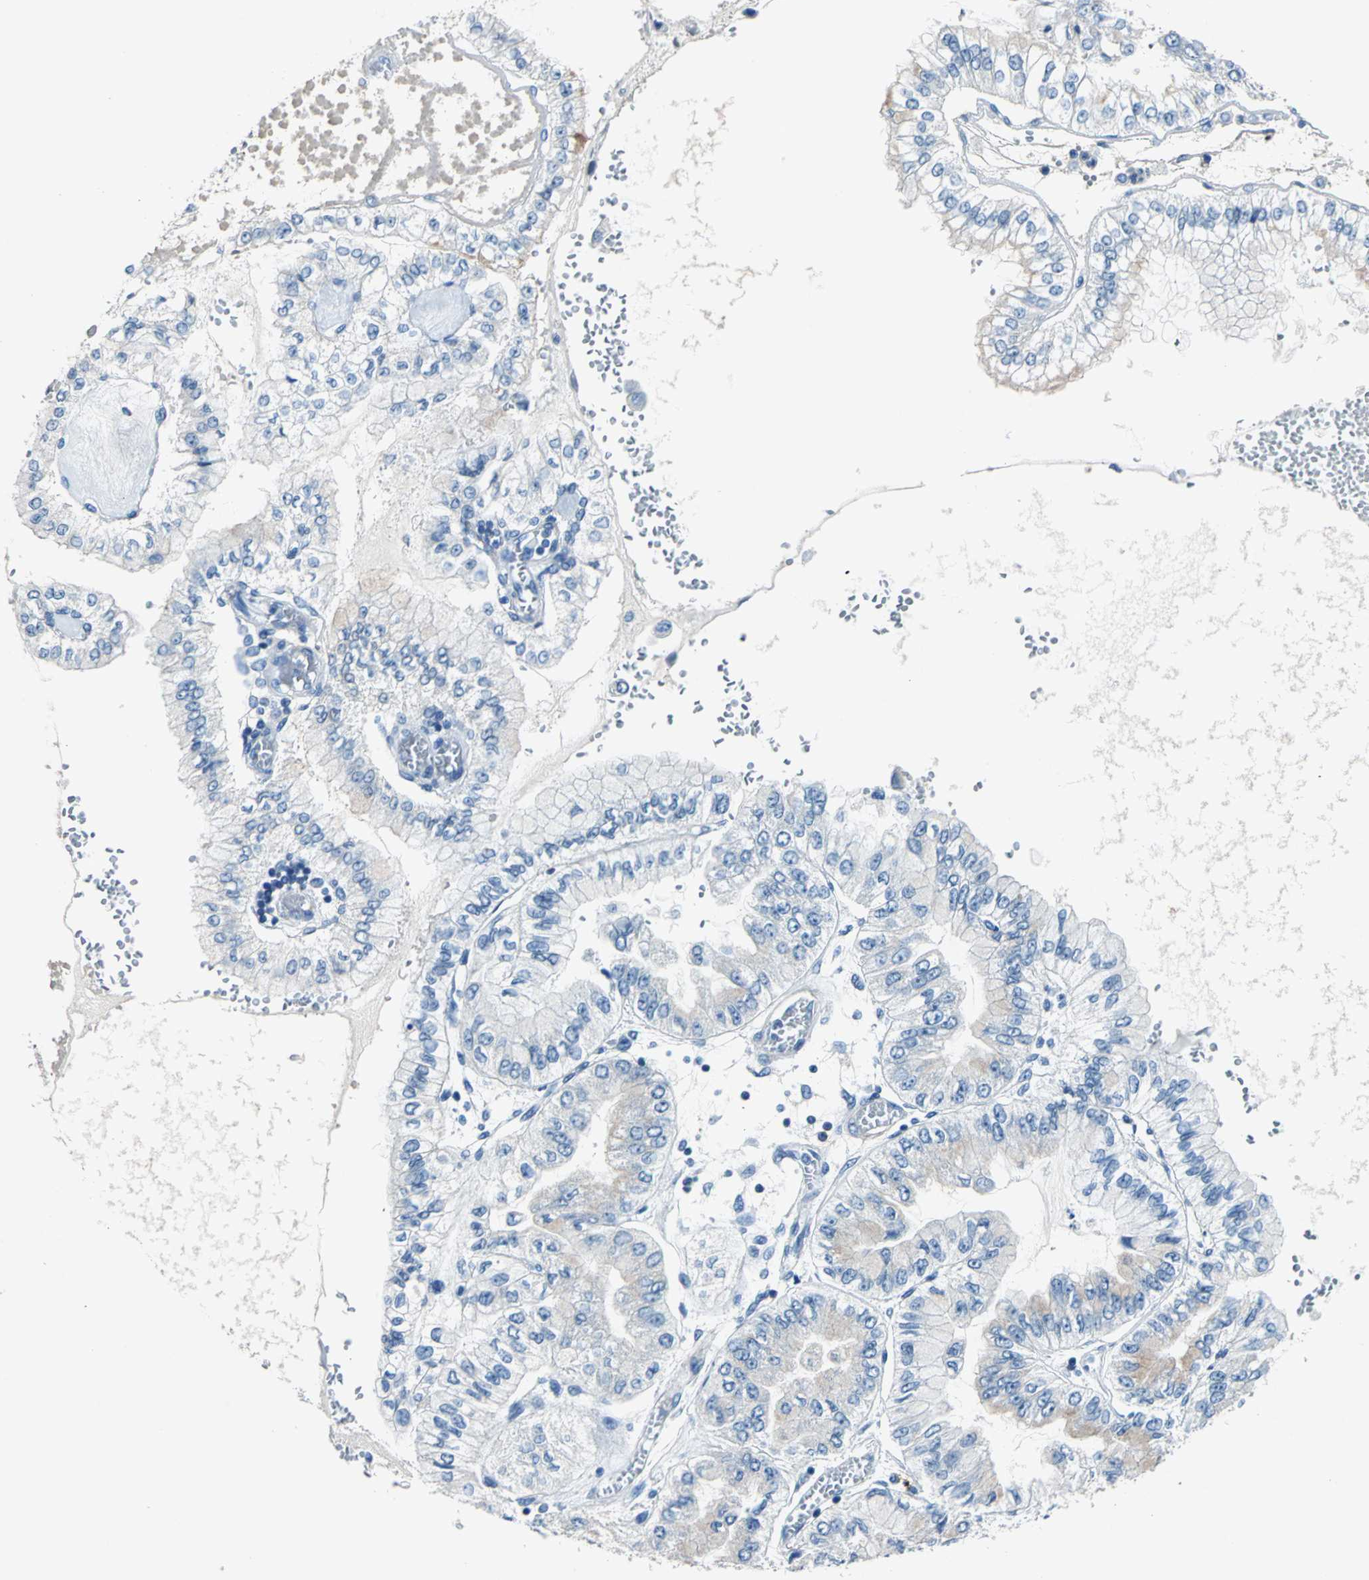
{"staining": {"intensity": "weak", "quantity": "<25%", "location": "cytoplasmic/membranous"}, "tissue": "liver cancer", "cell_type": "Tumor cells", "image_type": "cancer", "snomed": [{"axis": "morphology", "description": "Cholangiocarcinoma"}, {"axis": "topography", "description": "Liver"}], "caption": "Immunohistochemistry image of neoplastic tissue: human cholangiocarcinoma (liver) stained with DAB shows no significant protein staining in tumor cells.", "gene": "RPS13", "patient": {"sex": "female", "age": 79}}